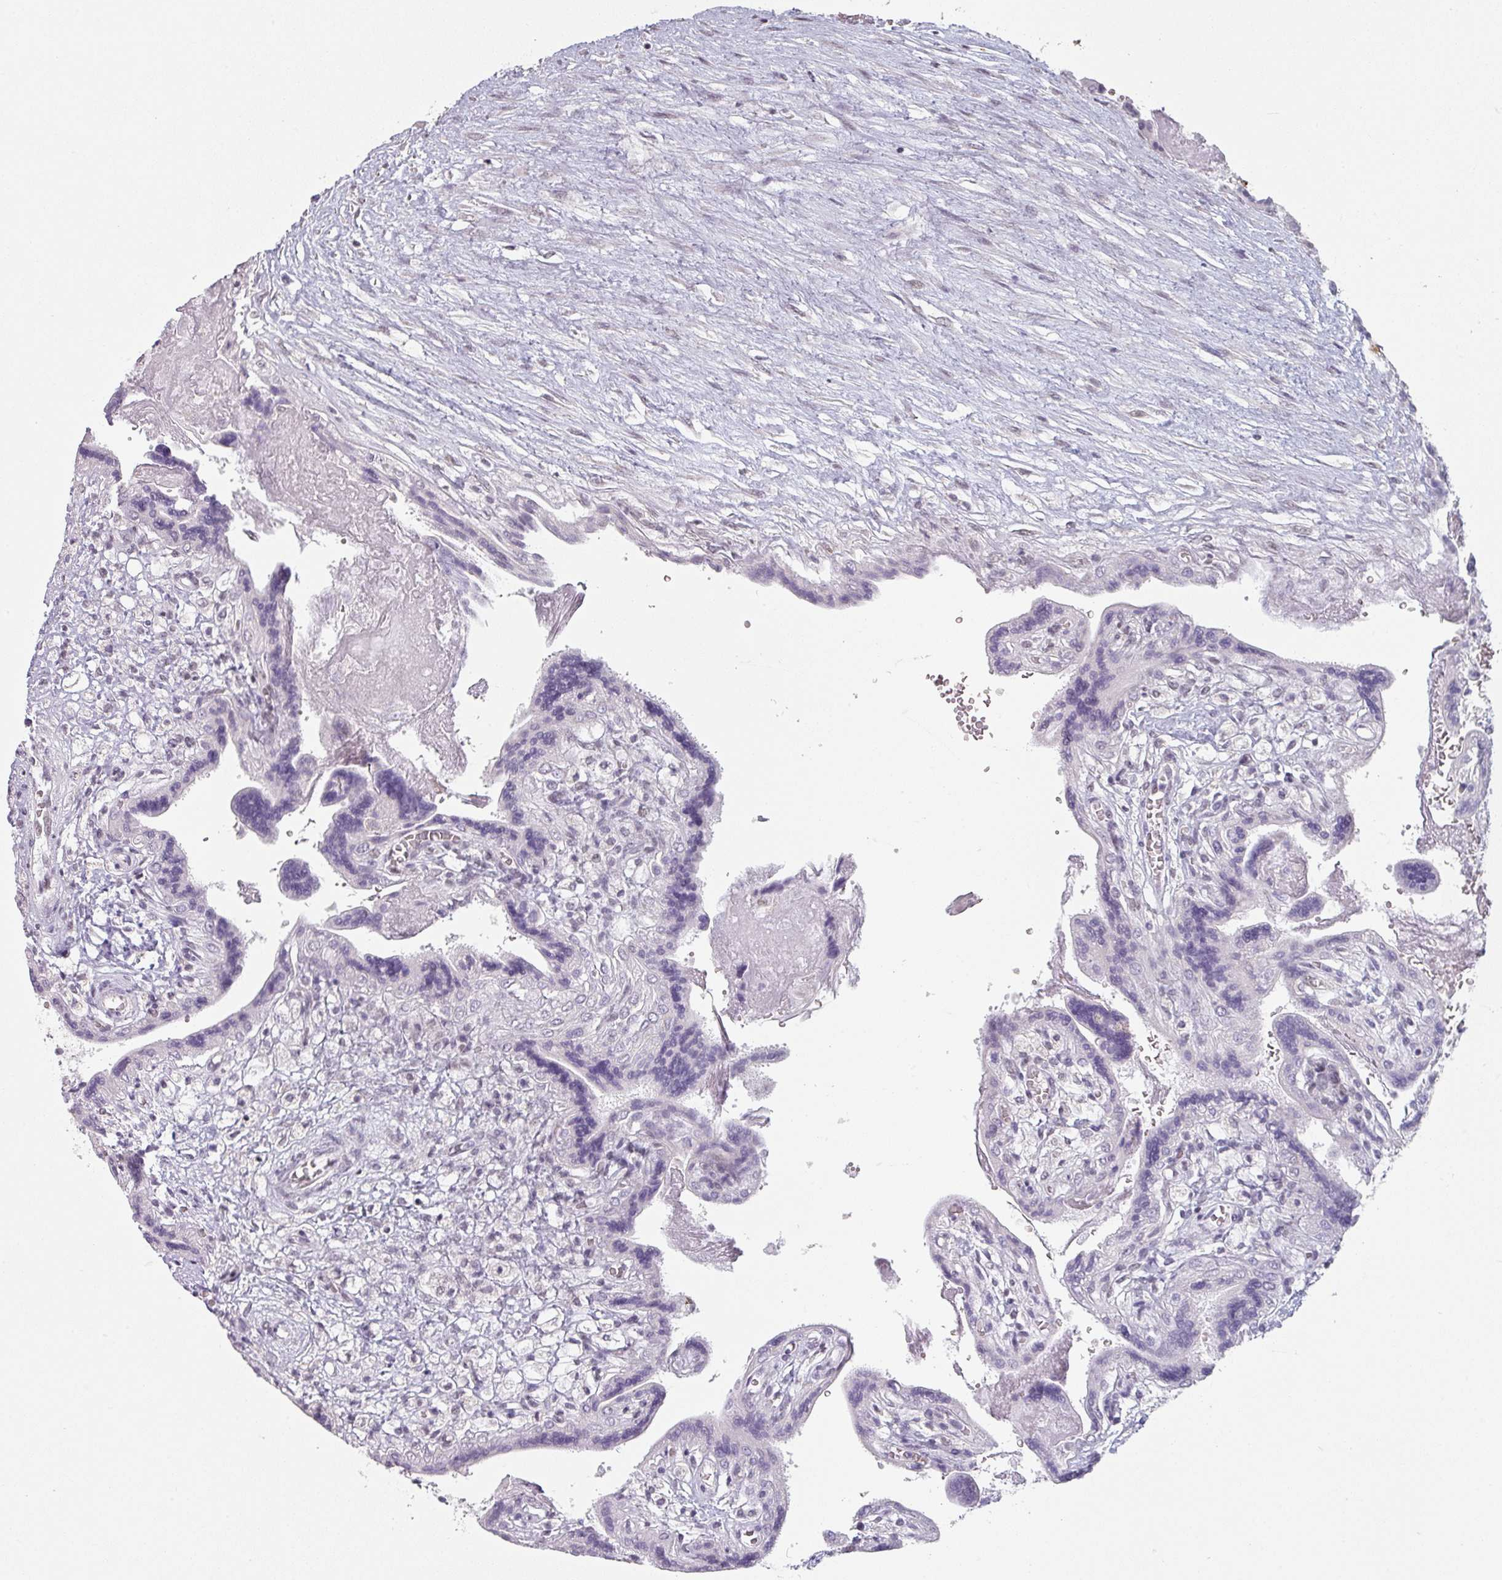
{"staining": {"intensity": "weak", "quantity": "<25%", "location": "nuclear"}, "tissue": "placenta", "cell_type": "Trophoblastic cells", "image_type": "normal", "snomed": [{"axis": "morphology", "description": "Normal tissue, NOS"}, {"axis": "topography", "description": "Placenta"}], "caption": "Human placenta stained for a protein using IHC displays no staining in trophoblastic cells.", "gene": "SPRR1A", "patient": {"sex": "female", "age": 37}}